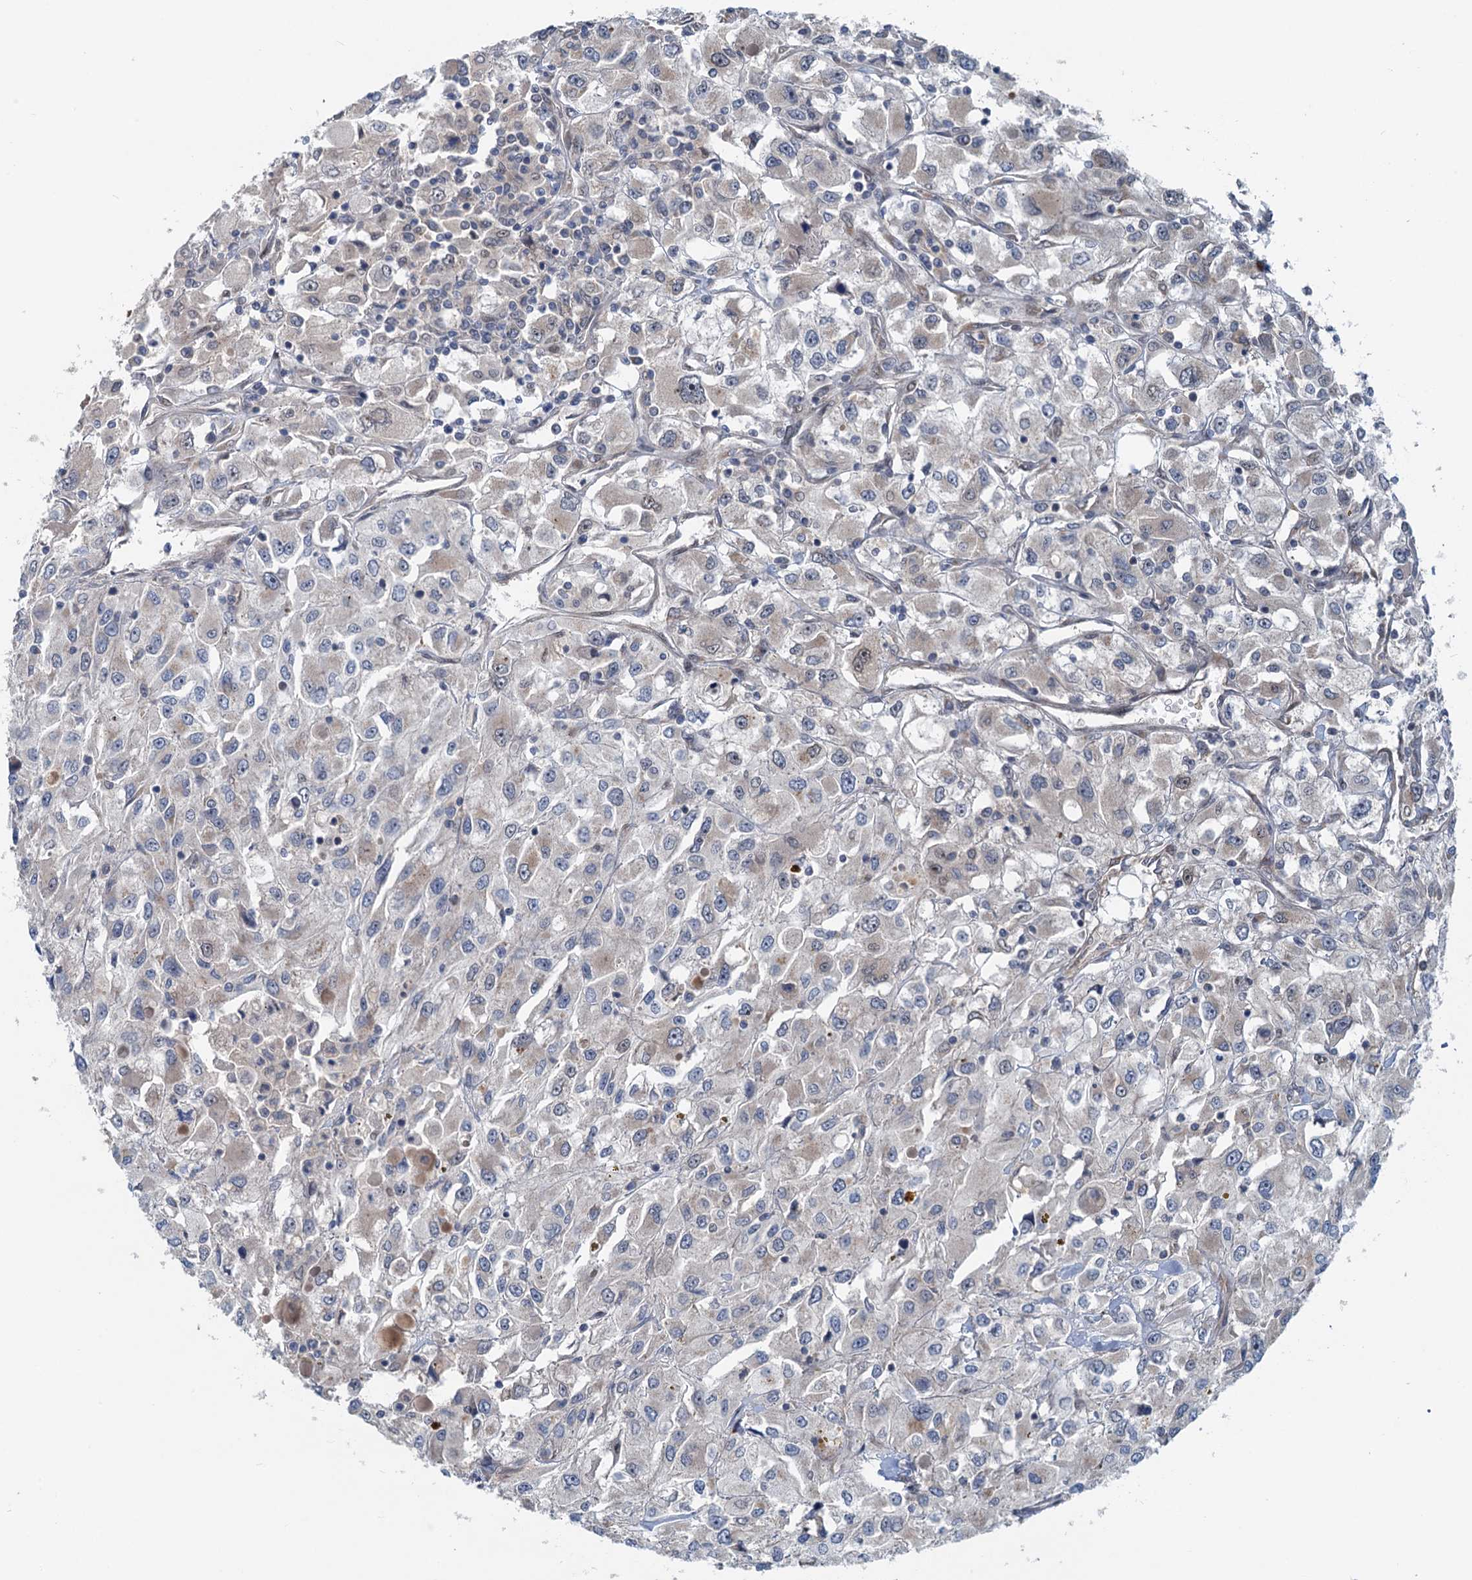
{"staining": {"intensity": "moderate", "quantity": "<25%", "location": "cytoplasmic/membranous"}, "tissue": "renal cancer", "cell_type": "Tumor cells", "image_type": "cancer", "snomed": [{"axis": "morphology", "description": "Adenocarcinoma, NOS"}, {"axis": "topography", "description": "Kidney"}], "caption": "Renal cancer (adenocarcinoma) stained with immunohistochemistry demonstrates moderate cytoplasmic/membranous expression in approximately <25% of tumor cells. Using DAB (3,3'-diaminobenzidine) (brown) and hematoxylin (blue) stains, captured at high magnification using brightfield microscopy.", "gene": "DYNC2I2", "patient": {"sex": "female", "age": 52}}